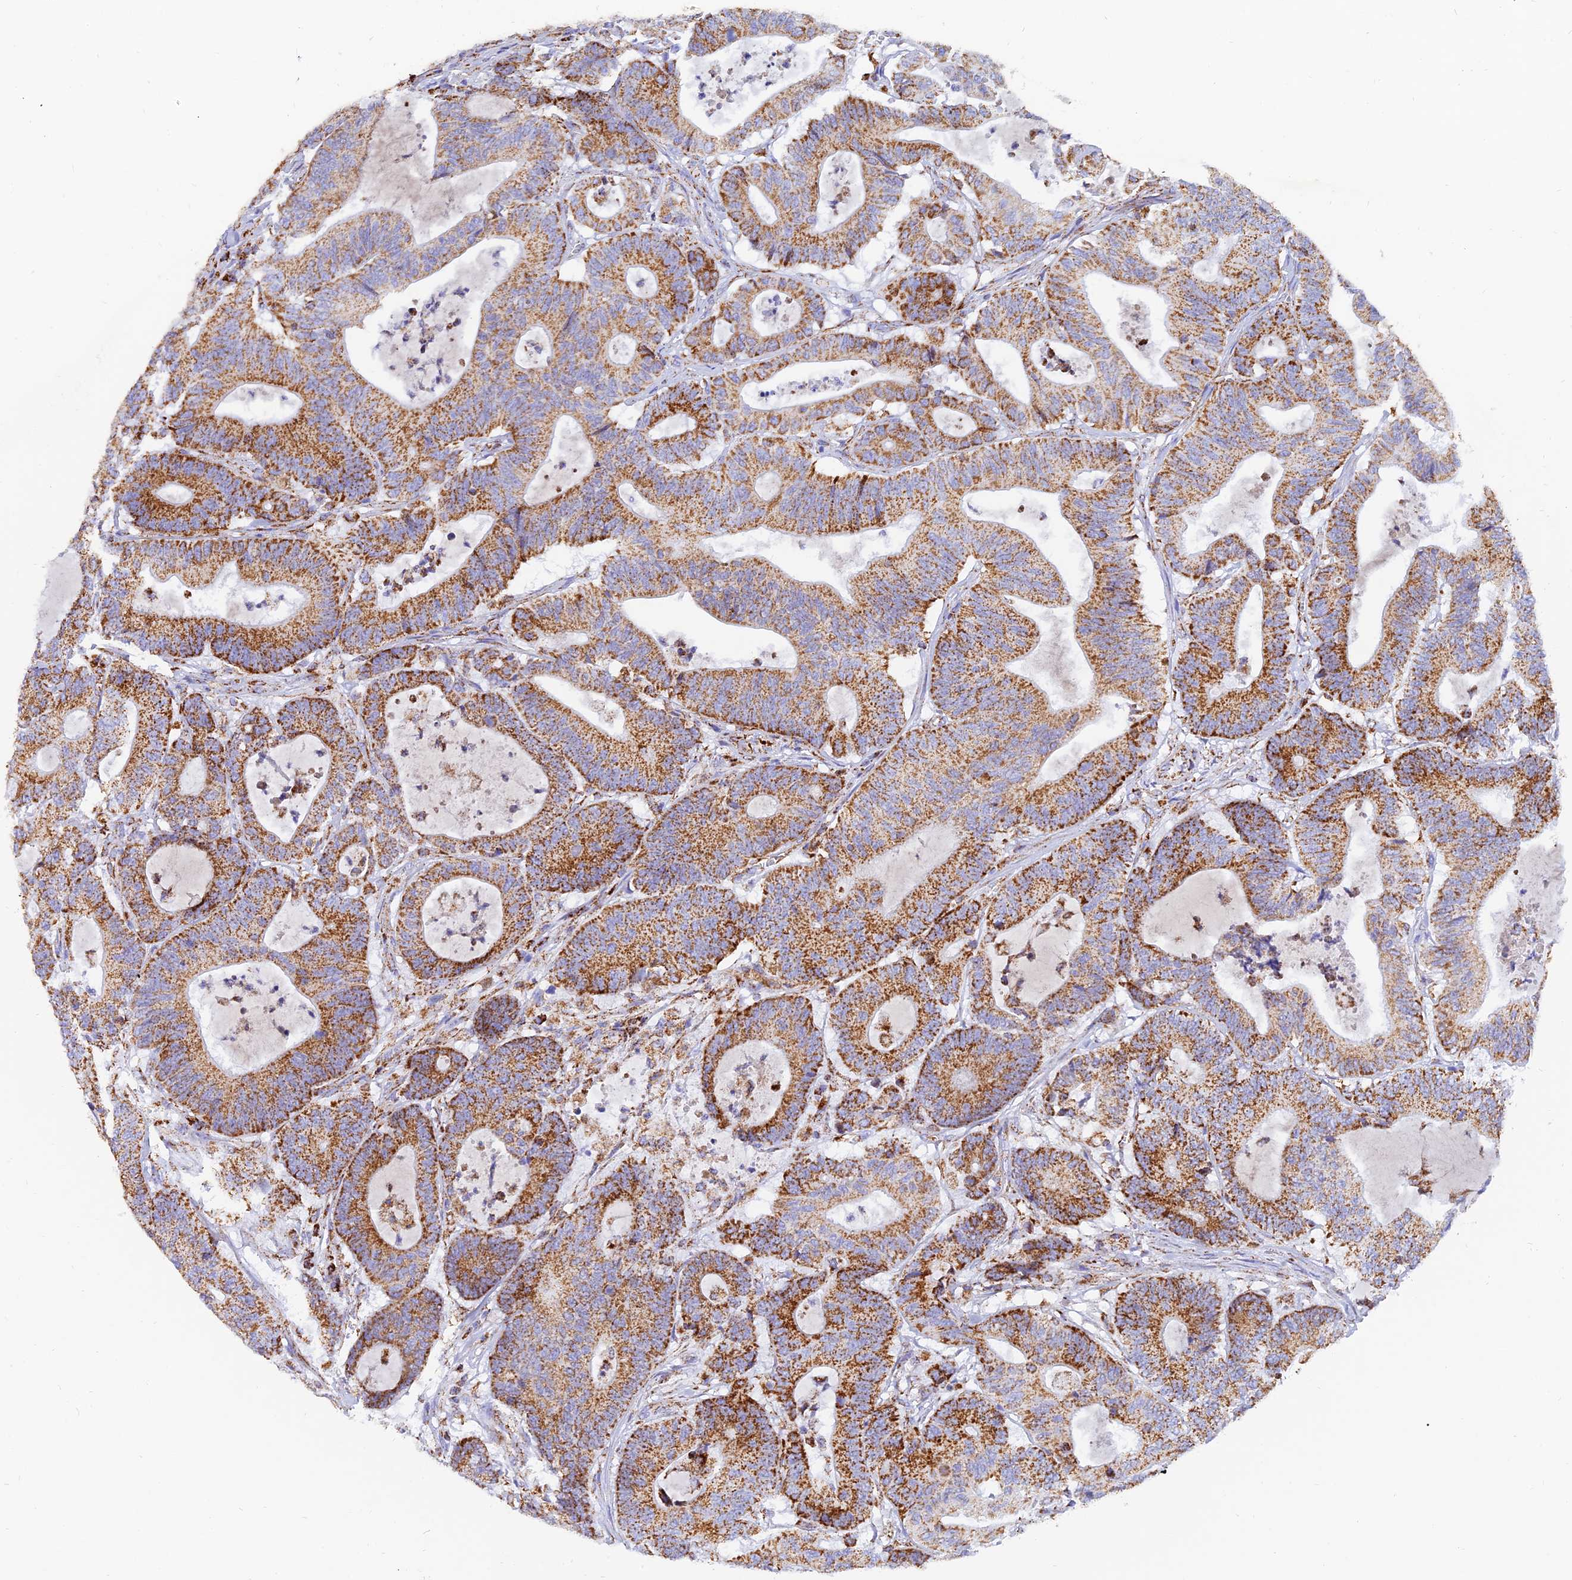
{"staining": {"intensity": "moderate", "quantity": ">75%", "location": "cytoplasmic/membranous"}, "tissue": "colorectal cancer", "cell_type": "Tumor cells", "image_type": "cancer", "snomed": [{"axis": "morphology", "description": "Adenocarcinoma, NOS"}, {"axis": "topography", "description": "Colon"}], "caption": "A micrograph showing moderate cytoplasmic/membranous staining in approximately >75% of tumor cells in colorectal adenocarcinoma, as visualized by brown immunohistochemical staining.", "gene": "NDUFB6", "patient": {"sex": "female", "age": 84}}